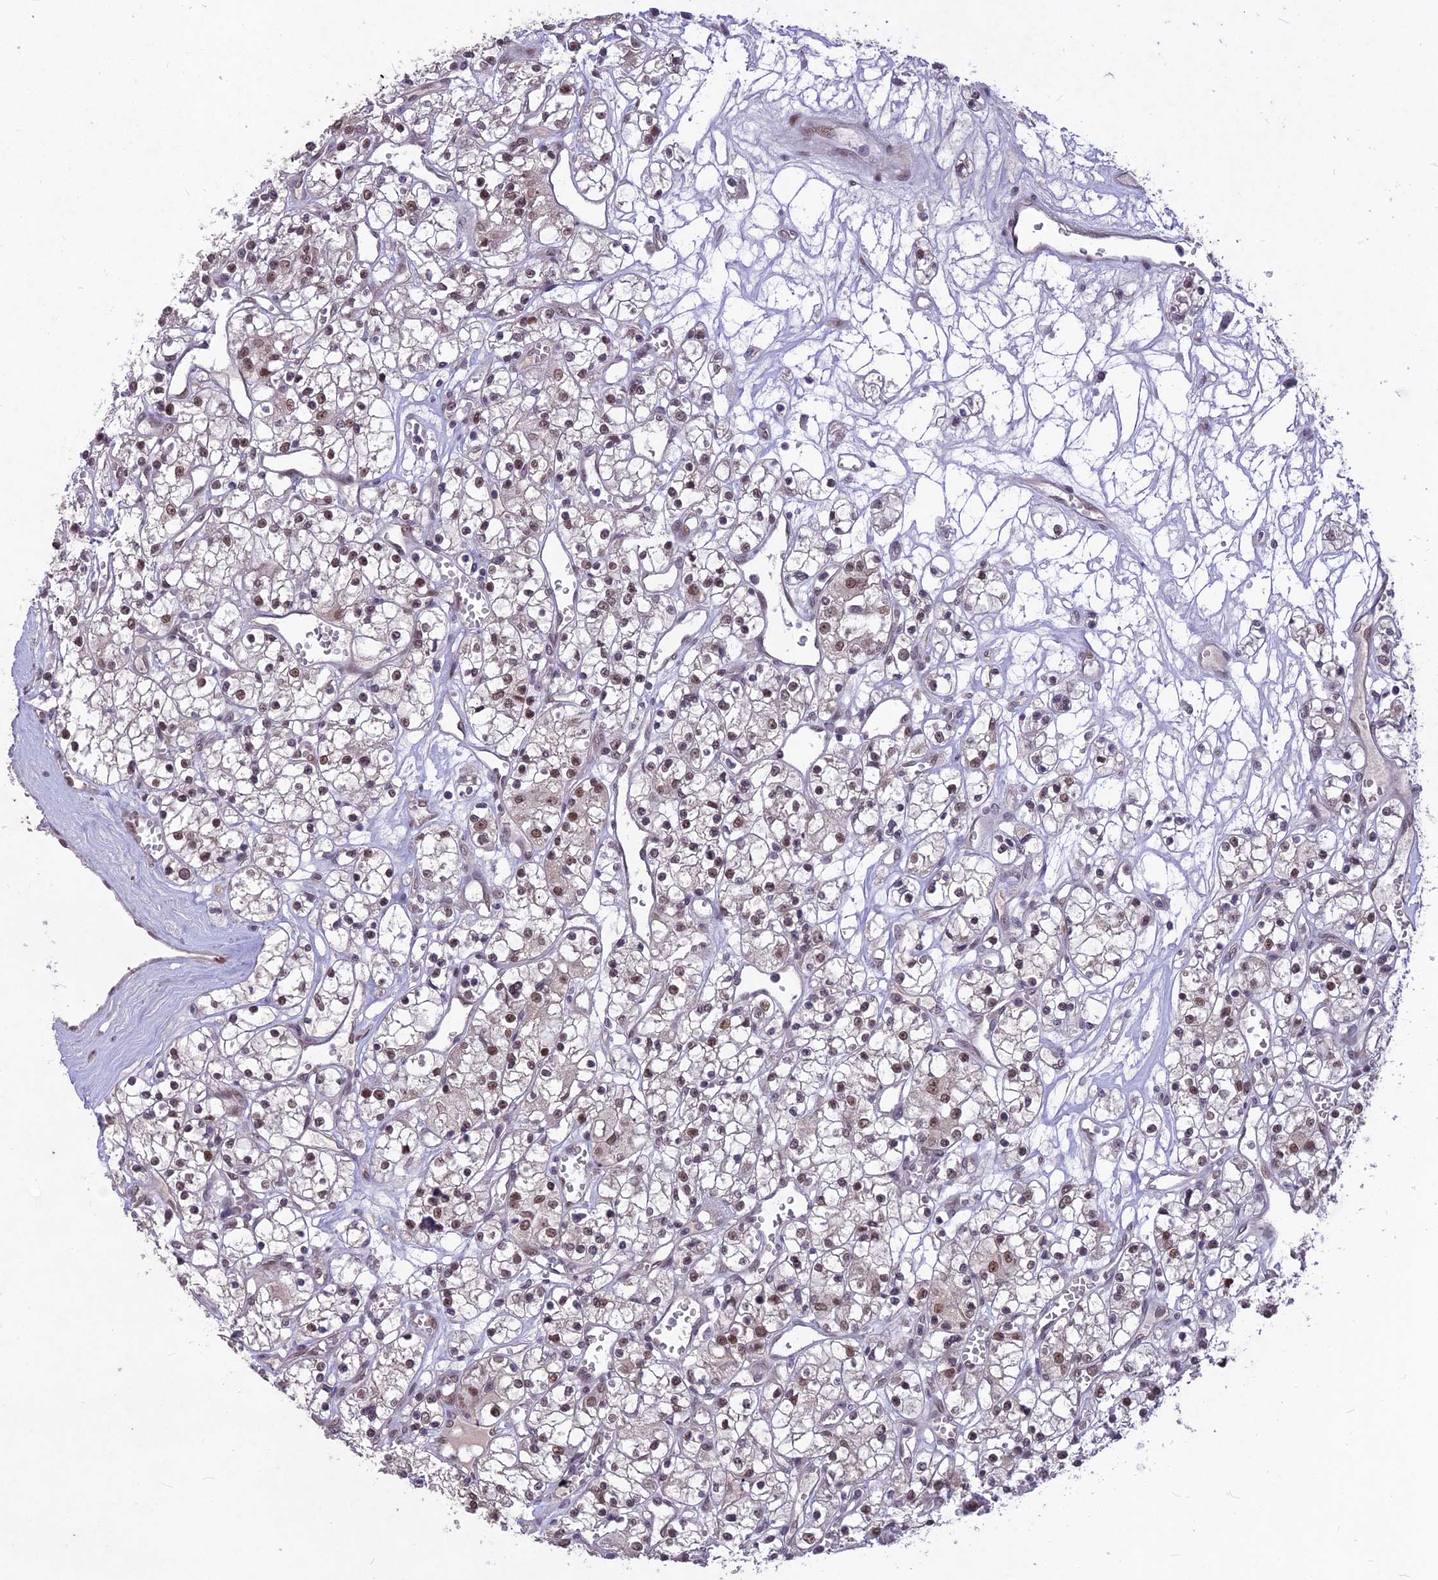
{"staining": {"intensity": "moderate", "quantity": ">75%", "location": "nuclear"}, "tissue": "renal cancer", "cell_type": "Tumor cells", "image_type": "cancer", "snomed": [{"axis": "morphology", "description": "Adenocarcinoma, NOS"}, {"axis": "topography", "description": "Kidney"}], "caption": "A medium amount of moderate nuclear positivity is appreciated in approximately >75% of tumor cells in renal cancer (adenocarcinoma) tissue.", "gene": "DIS3", "patient": {"sex": "female", "age": 59}}